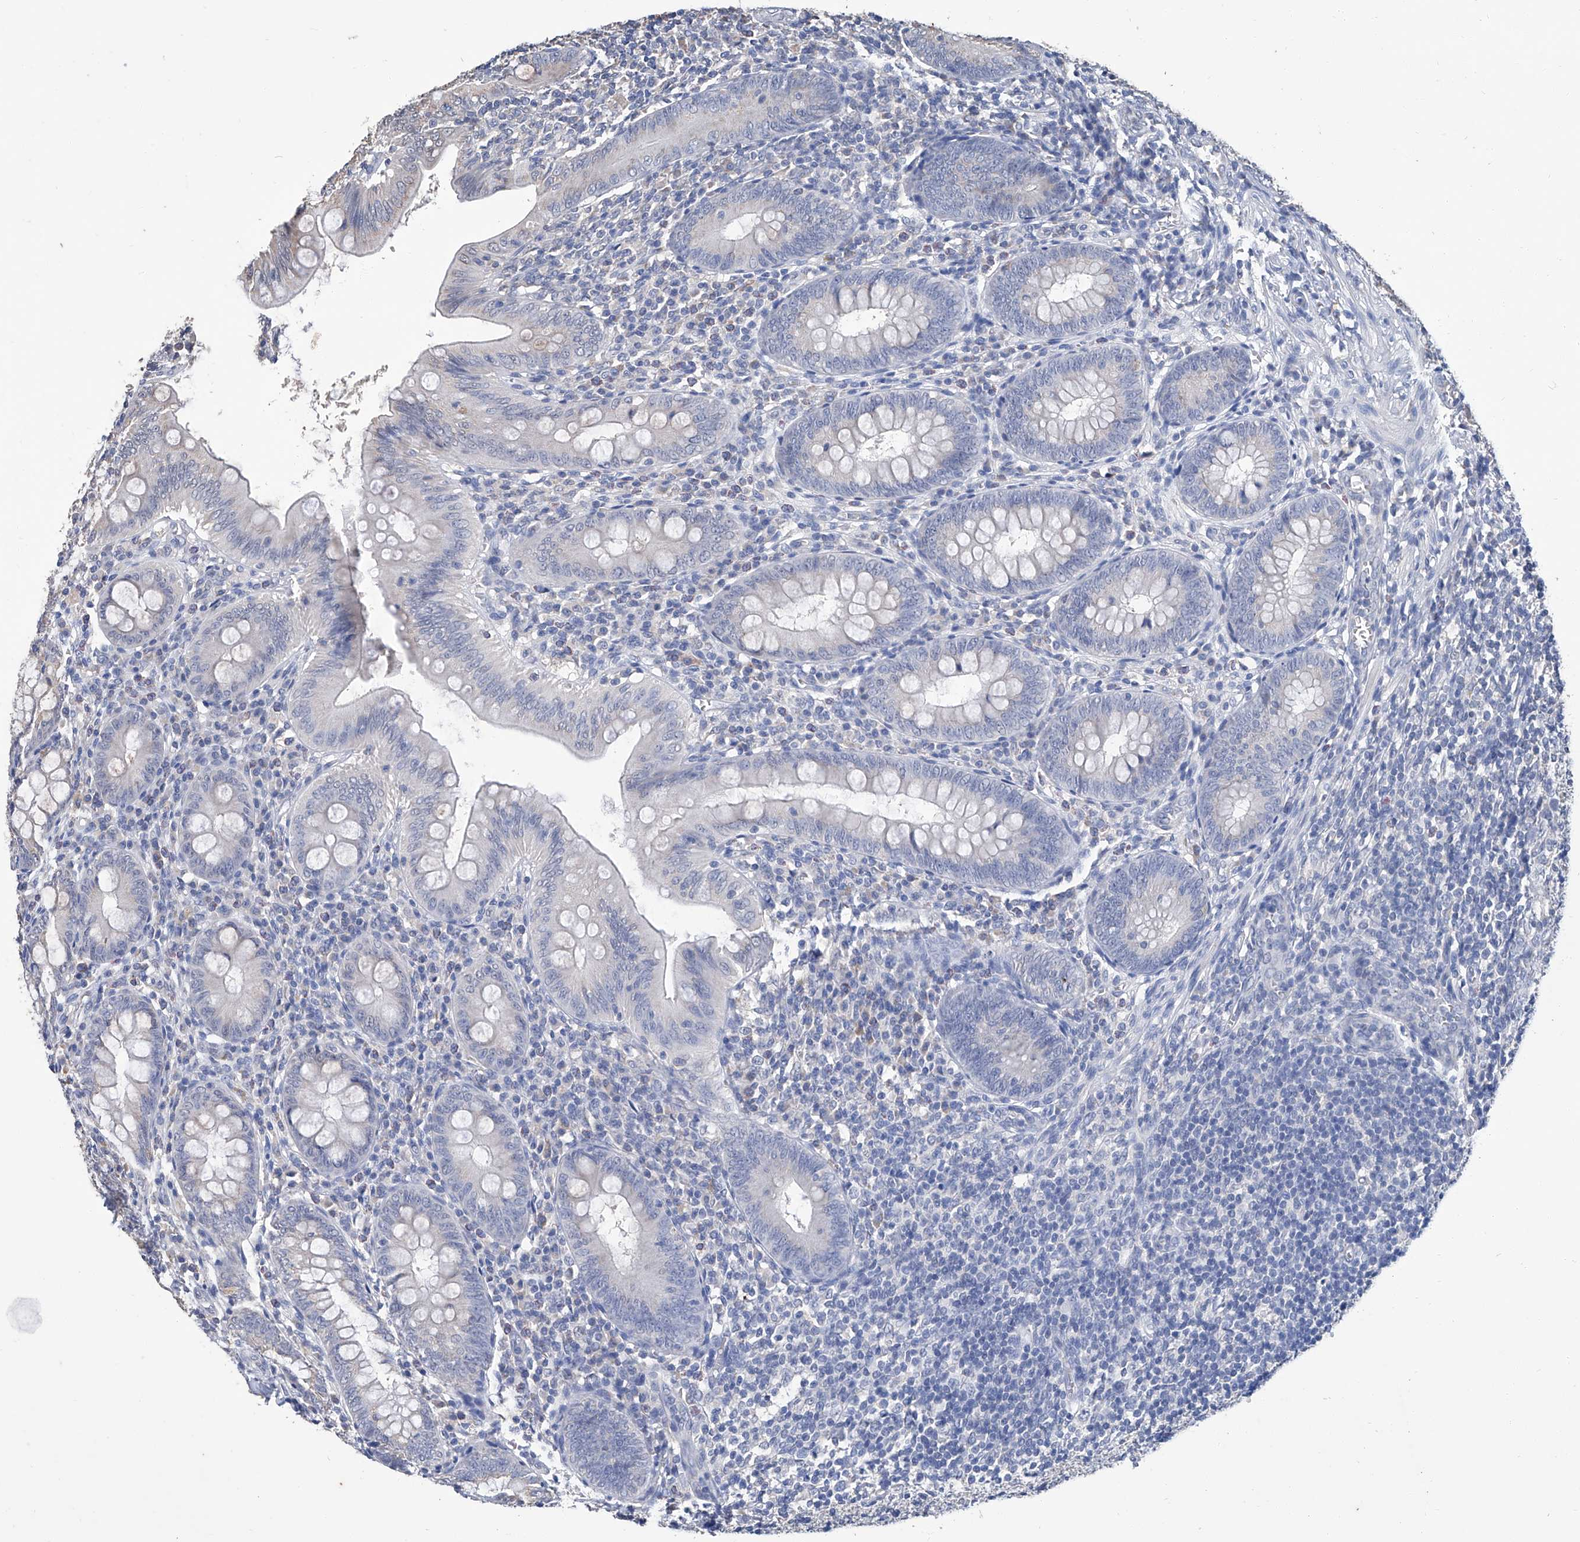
{"staining": {"intensity": "negative", "quantity": "none", "location": "none"}, "tissue": "appendix", "cell_type": "Glandular cells", "image_type": "normal", "snomed": [{"axis": "morphology", "description": "Normal tissue, NOS"}, {"axis": "topography", "description": "Appendix"}], "caption": "Immunohistochemistry photomicrograph of normal appendix: appendix stained with DAB displays no significant protein expression in glandular cells. The staining was performed using DAB to visualize the protein expression in brown, while the nuclei were stained in blue with hematoxylin (Magnification: 20x).", "gene": "GPT", "patient": {"sex": "male", "age": 14}}